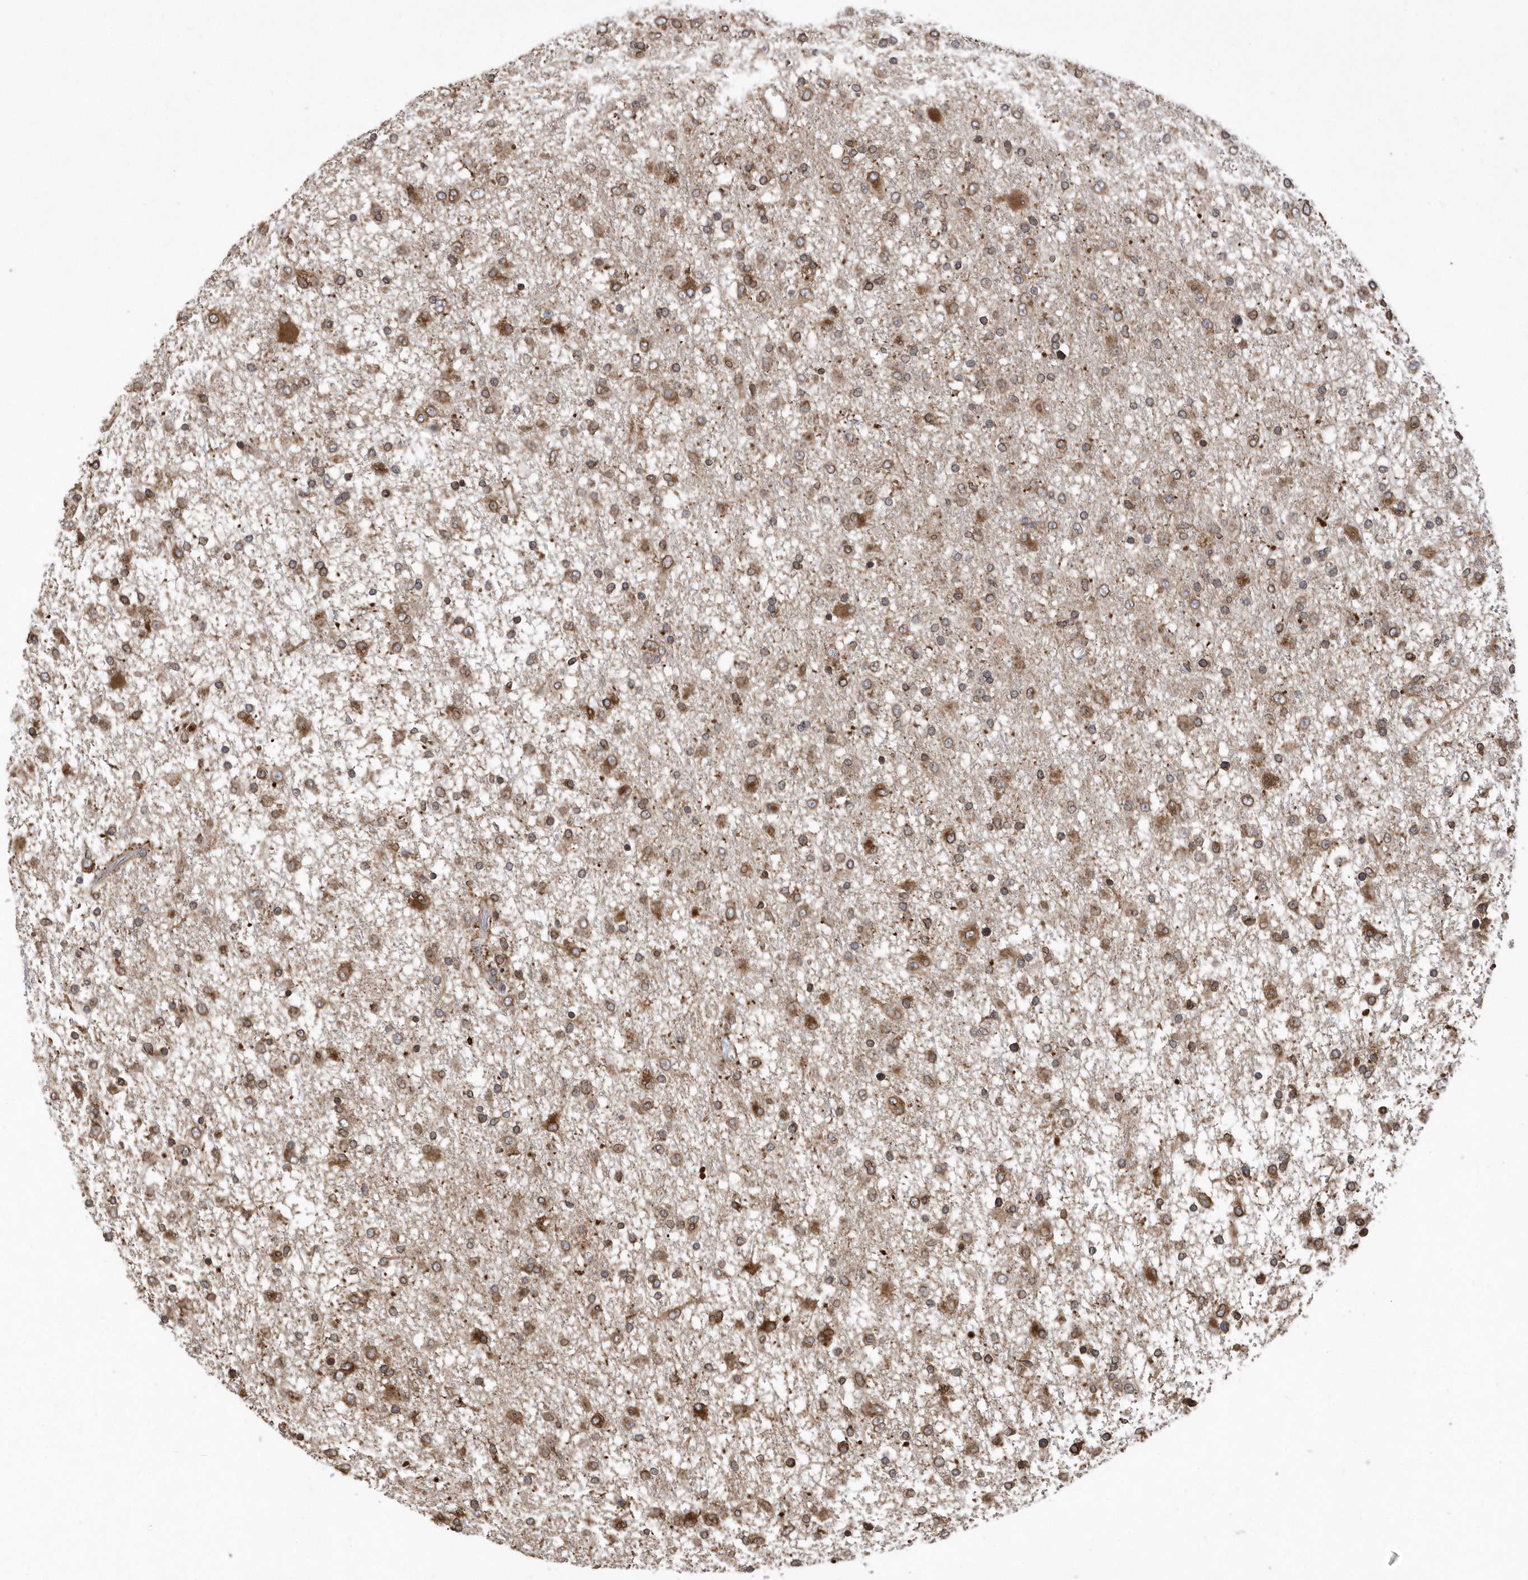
{"staining": {"intensity": "moderate", "quantity": ">75%", "location": "cytoplasmic/membranous"}, "tissue": "glioma", "cell_type": "Tumor cells", "image_type": "cancer", "snomed": [{"axis": "morphology", "description": "Glioma, malignant, Low grade"}, {"axis": "topography", "description": "Brain"}], "caption": "IHC (DAB (3,3'-diaminobenzidine)) staining of glioma reveals moderate cytoplasmic/membranous protein staining in about >75% of tumor cells.", "gene": "VAMP7", "patient": {"sex": "male", "age": 65}}